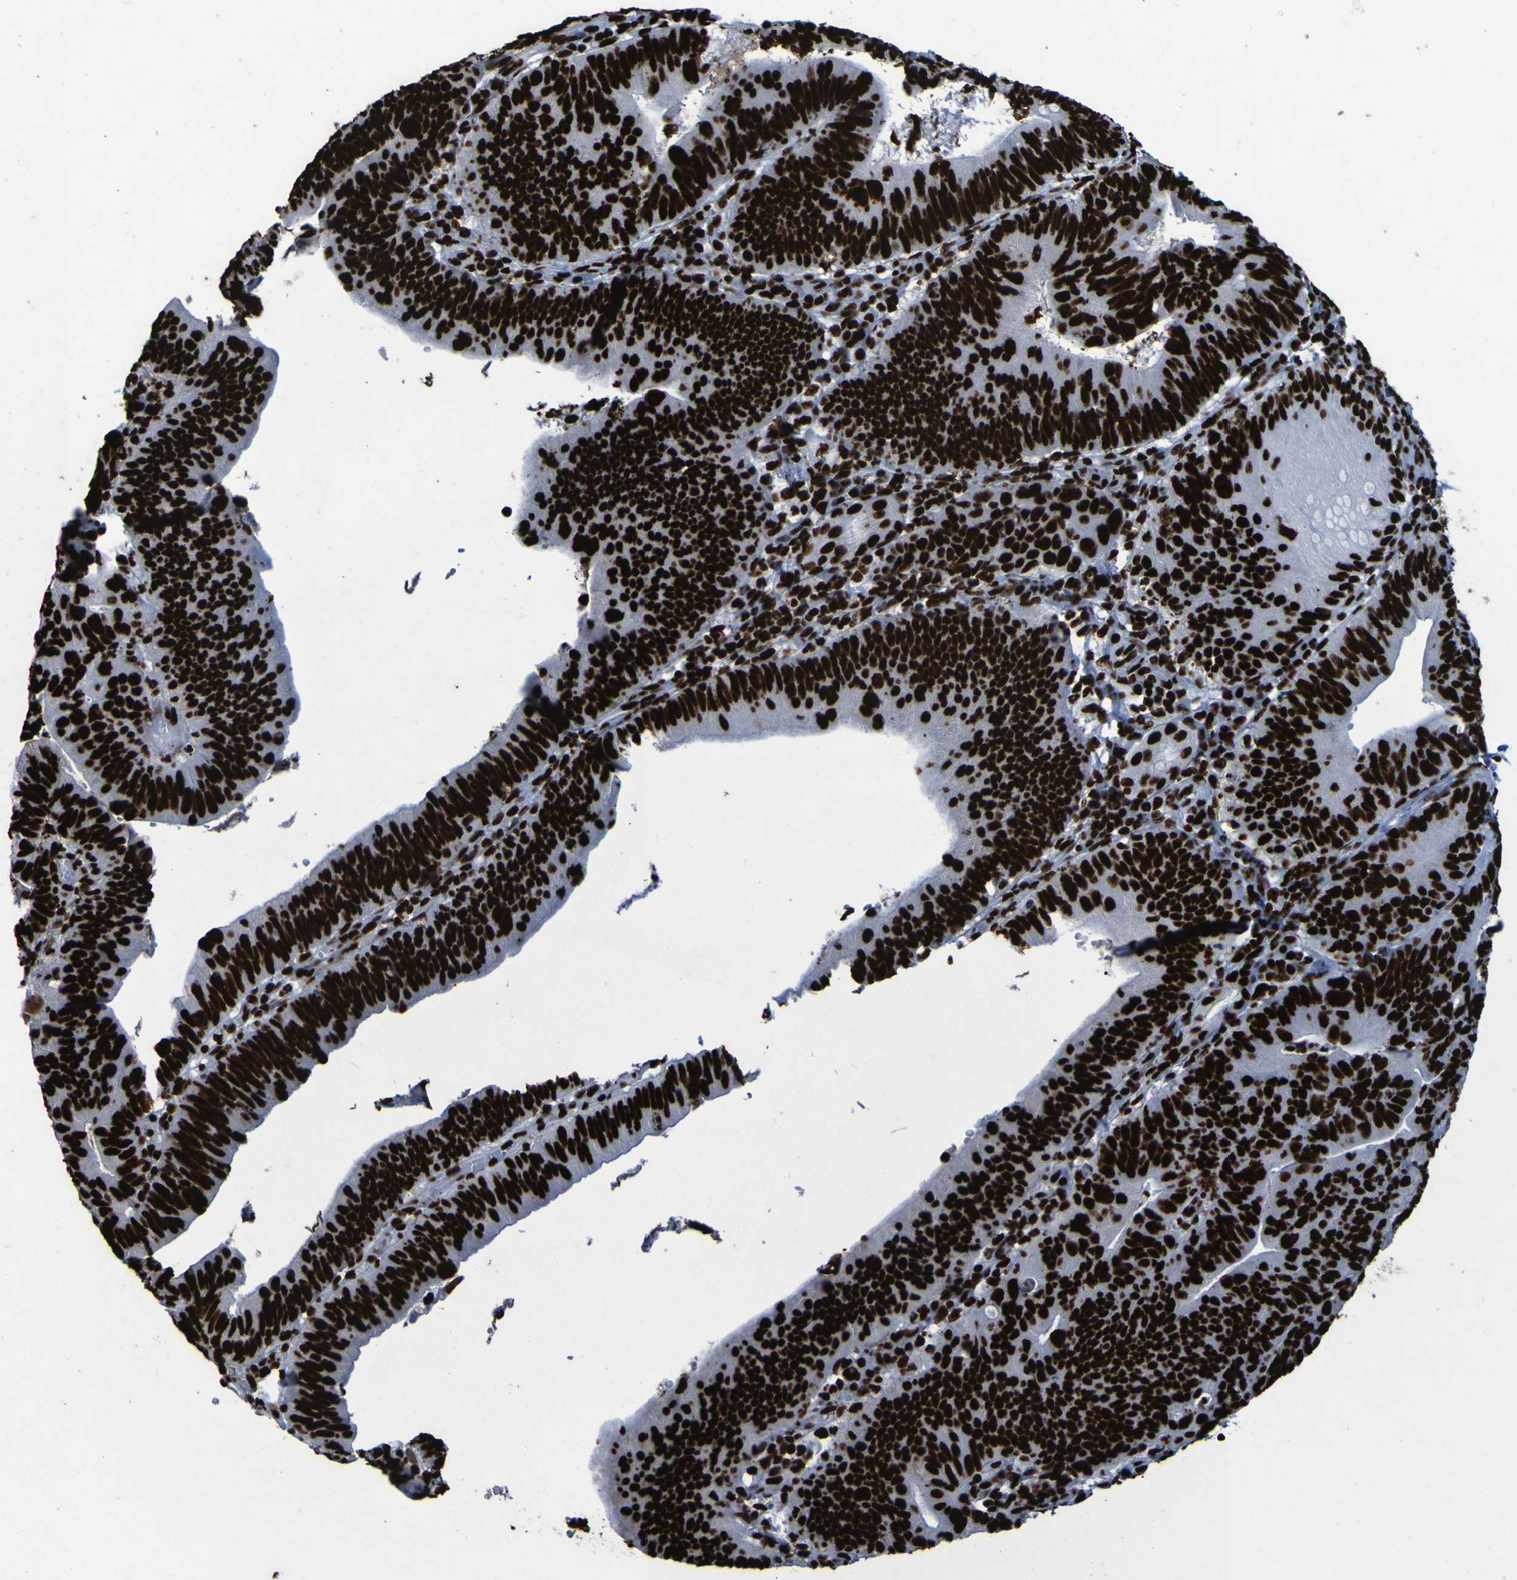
{"staining": {"intensity": "strong", "quantity": ">75%", "location": "nuclear"}, "tissue": "stomach cancer", "cell_type": "Tumor cells", "image_type": "cancer", "snomed": [{"axis": "morphology", "description": "Adenocarcinoma, NOS"}, {"axis": "topography", "description": "Stomach"}], "caption": "There is high levels of strong nuclear staining in tumor cells of stomach cancer, as demonstrated by immunohistochemical staining (brown color).", "gene": "NPM1", "patient": {"sex": "male", "age": 59}}